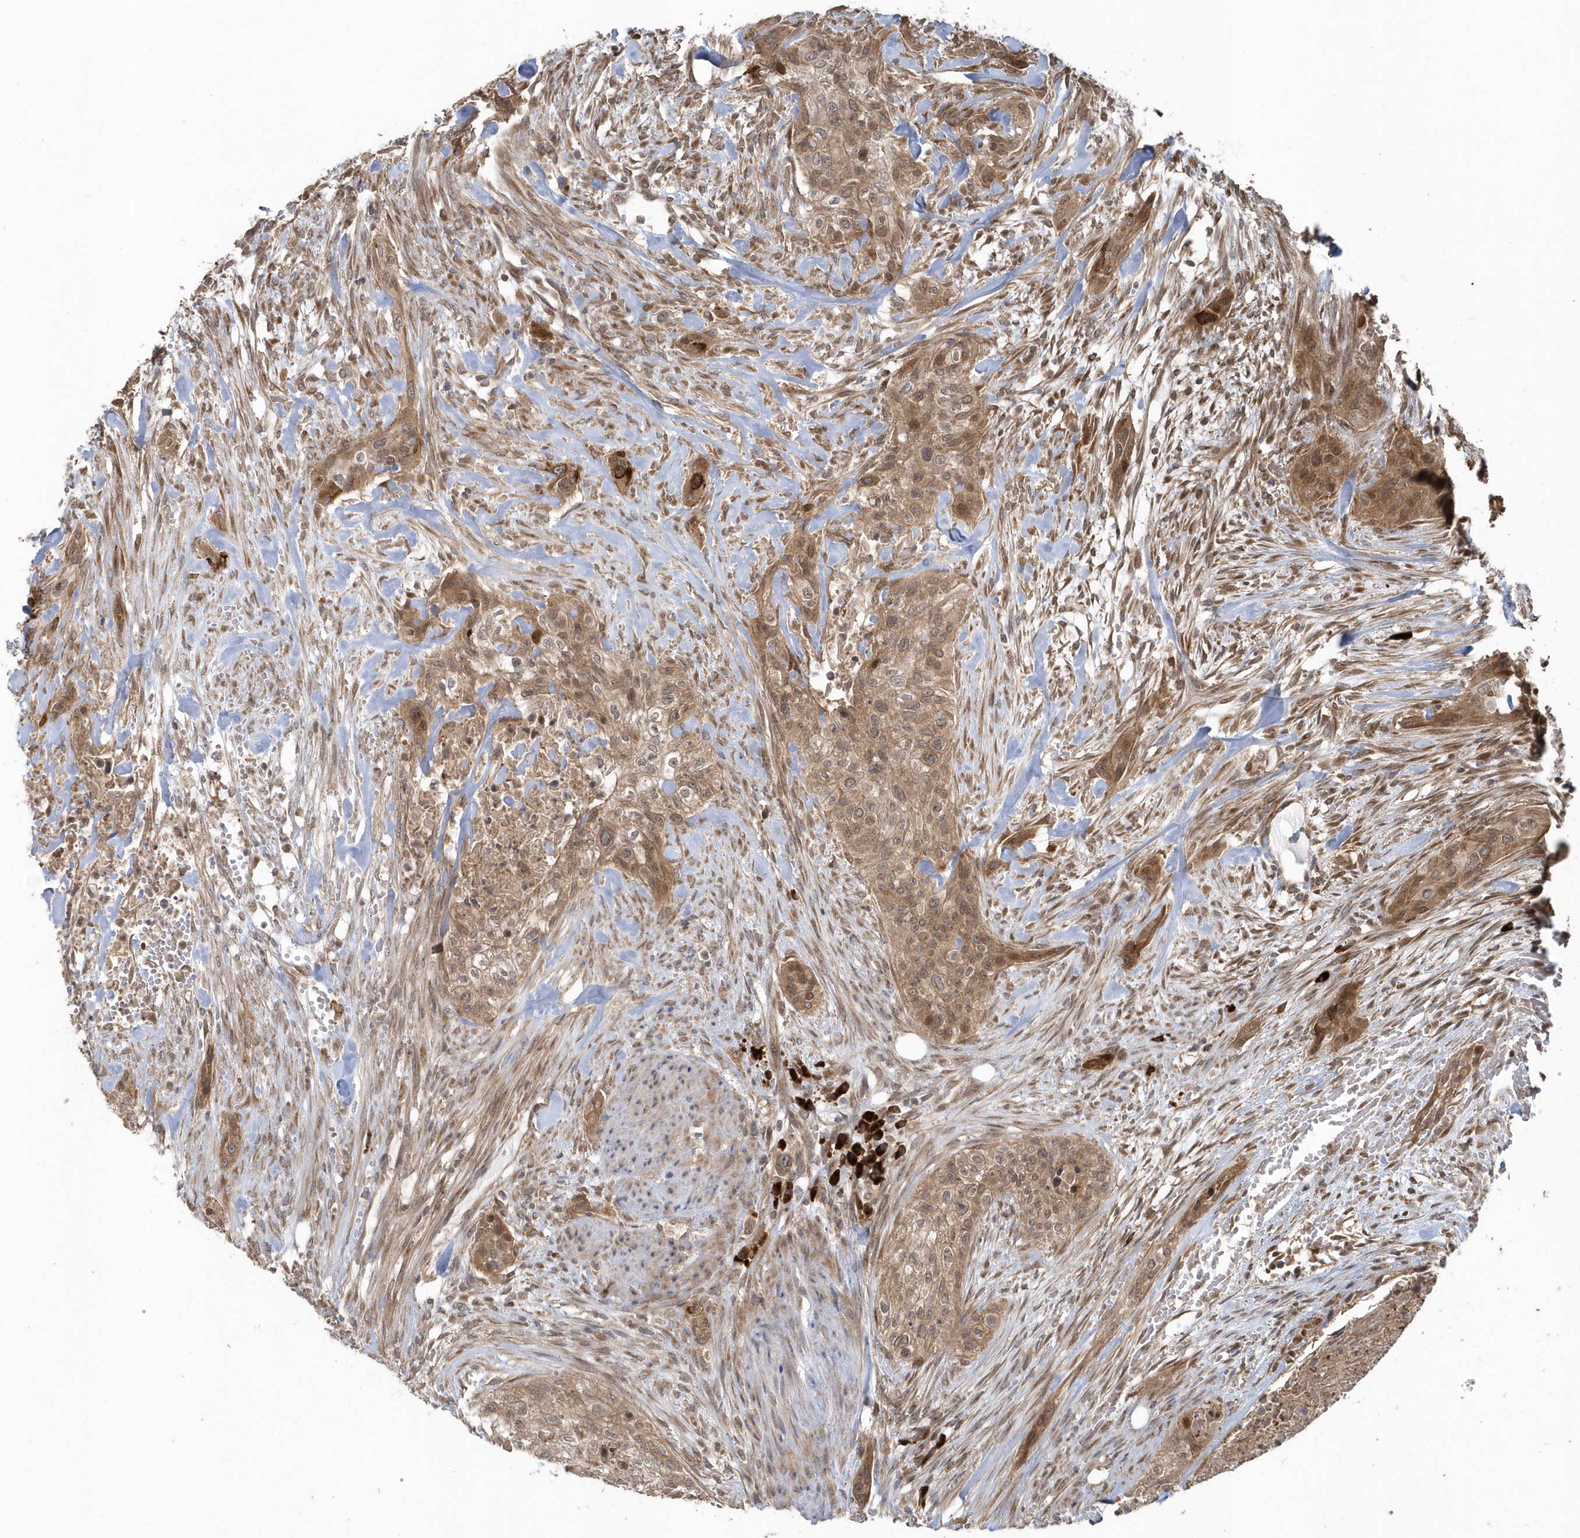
{"staining": {"intensity": "moderate", "quantity": ">75%", "location": "cytoplasmic/membranous"}, "tissue": "urothelial cancer", "cell_type": "Tumor cells", "image_type": "cancer", "snomed": [{"axis": "morphology", "description": "Urothelial carcinoma, High grade"}, {"axis": "topography", "description": "Urinary bladder"}], "caption": "Human urothelial cancer stained with a protein marker displays moderate staining in tumor cells.", "gene": "HERPUD1", "patient": {"sex": "male", "age": 35}}